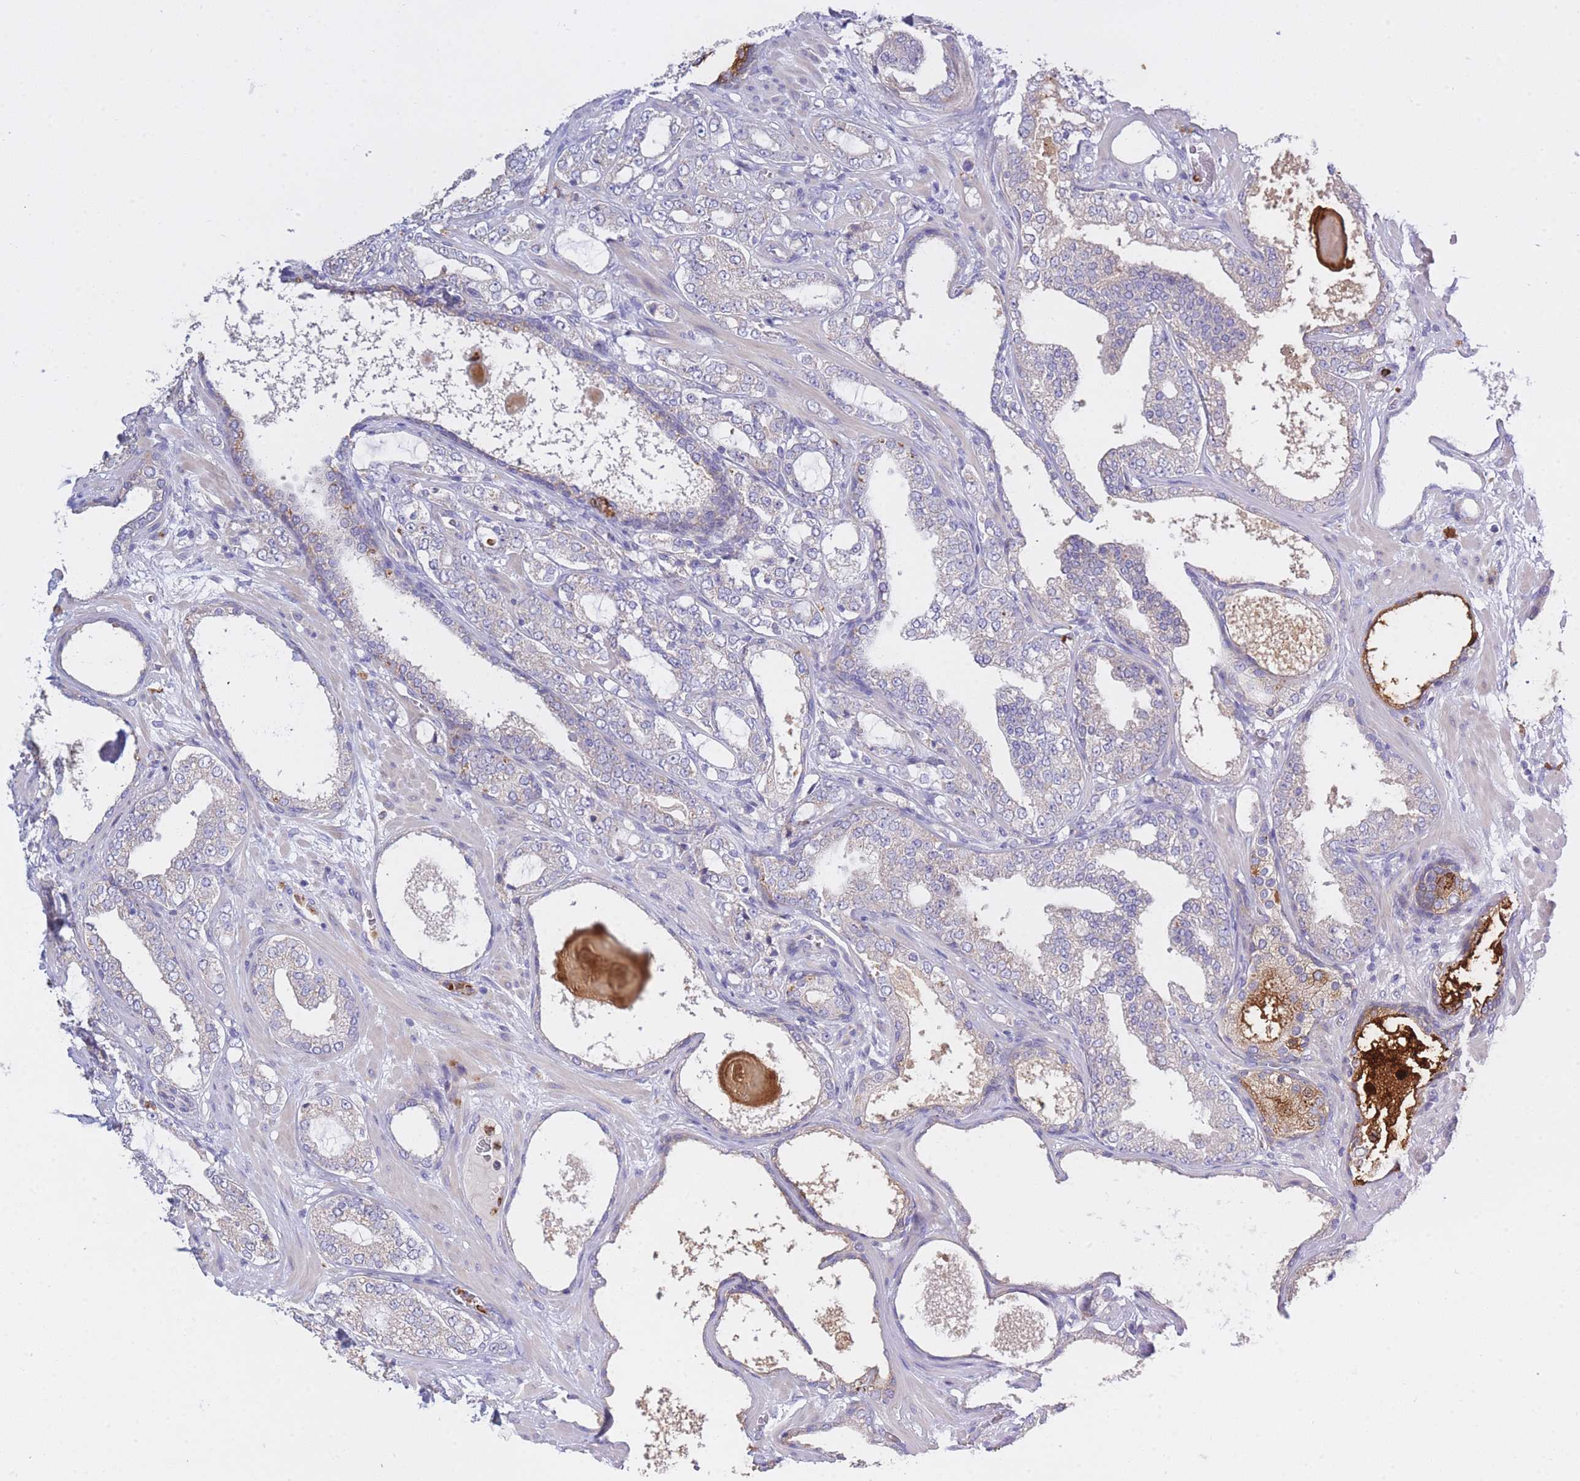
{"staining": {"intensity": "negative", "quantity": "none", "location": "none"}, "tissue": "prostate cancer", "cell_type": "Tumor cells", "image_type": "cancer", "snomed": [{"axis": "morphology", "description": "Adenocarcinoma, High grade"}, {"axis": "topography", "description": "Prostate"}], "caption": "Immunohistochemical staining of human prostate cancer (adenocarcinoma (high-grade)) demonstrates no significant expression in tumor cells.", "gene": "CENPM", "patient": {"sex": "male", "age": 64}}